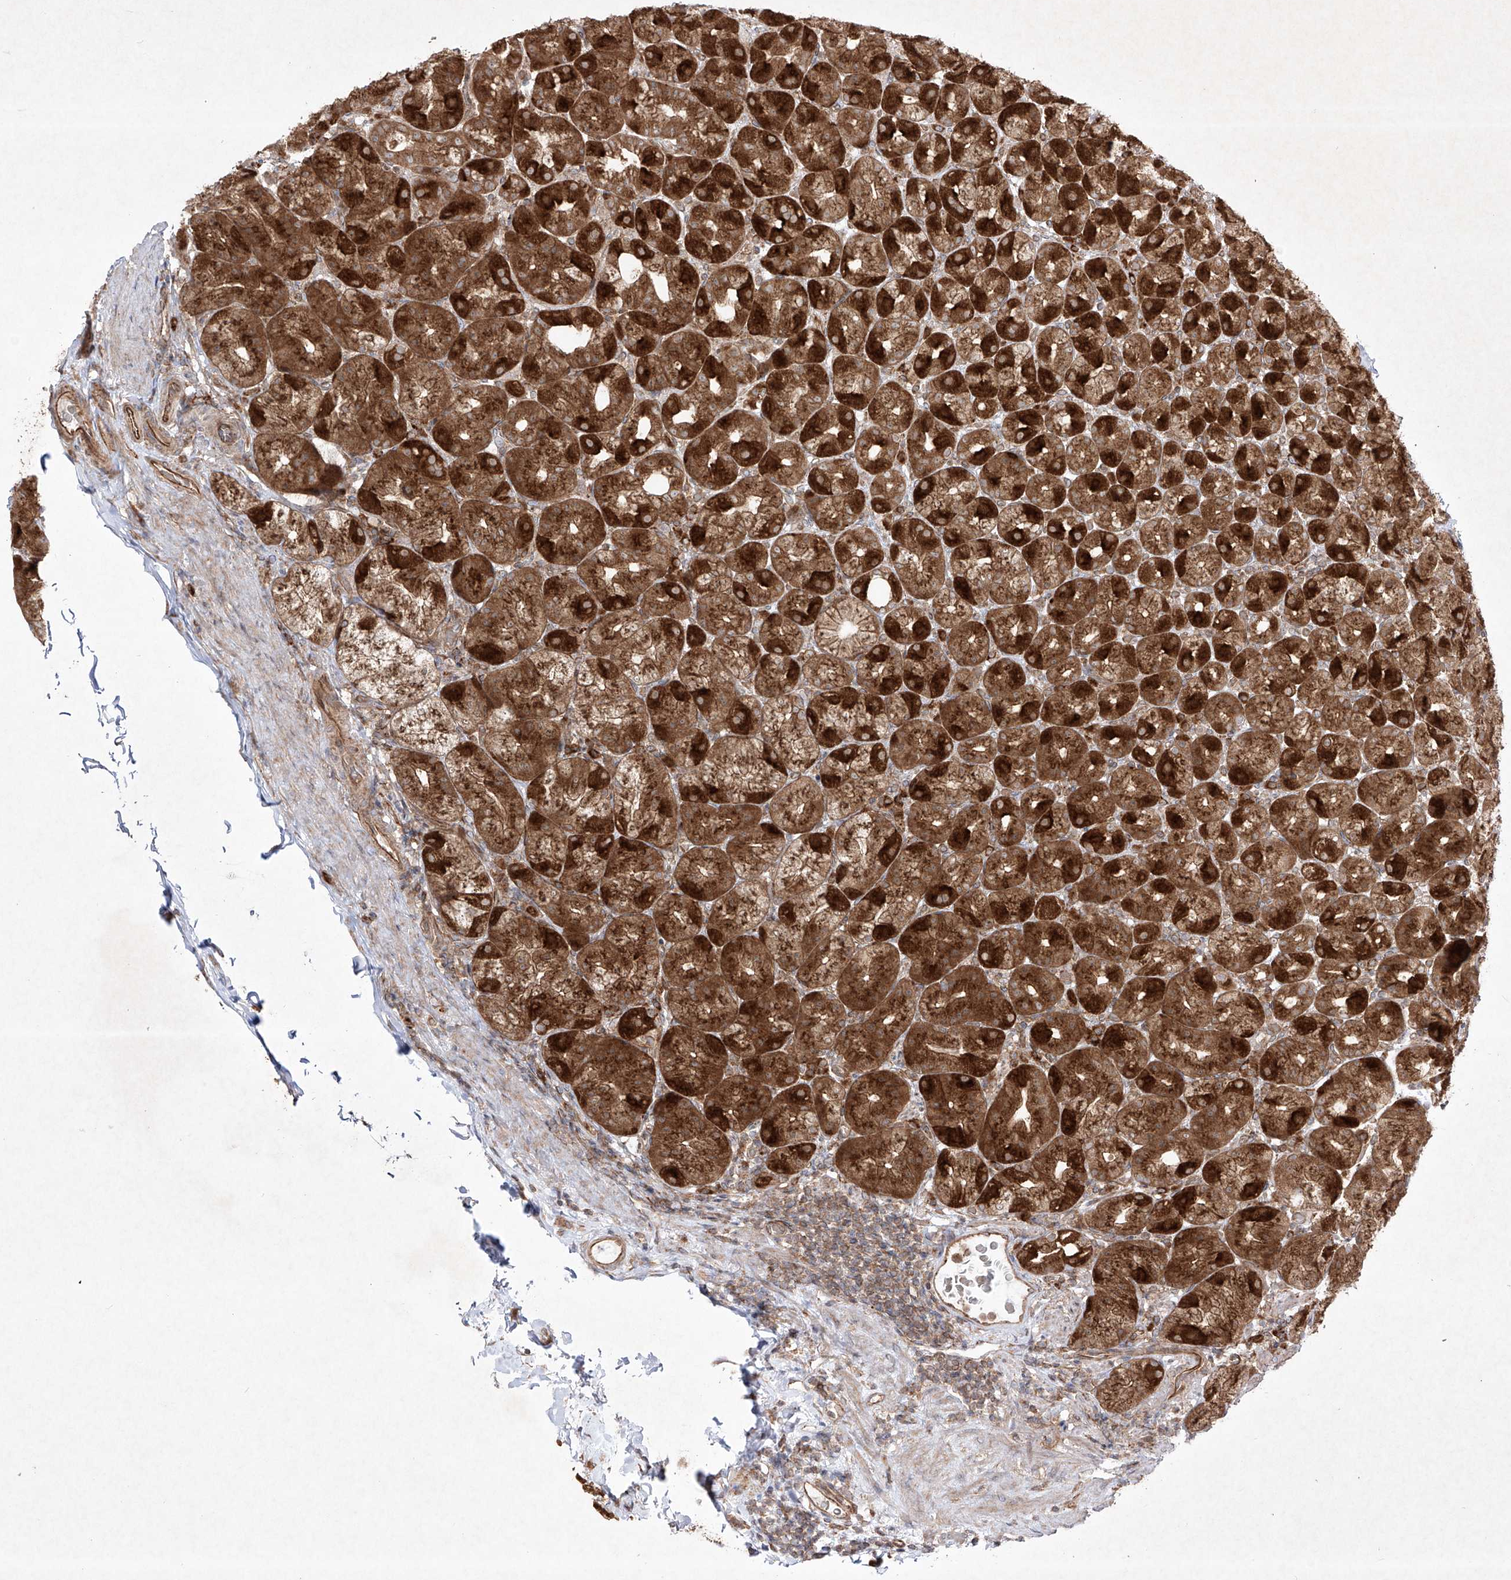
{"staining": {"intensity": "strong", "quantity": ">75%", "location": "cytoplasmic/membranous"}, "tissue": "stomach", "cell_type": "Glandular cells", "image_type": "normal", "snomed": [{"axis": "morphology", "description": "Normal tissue, NOS"}, {"axis": "topography", "description": "Stomach, upper"}], "caption": "A high-resolution photomicrograph shows immunohistochemistry staining of benign stomach, which displays strong cytoplasmic/membranous expression in approximately >75% of glandular cells.", "gene": "YKT6", "patient": {"sex": "male", "age": 68}}